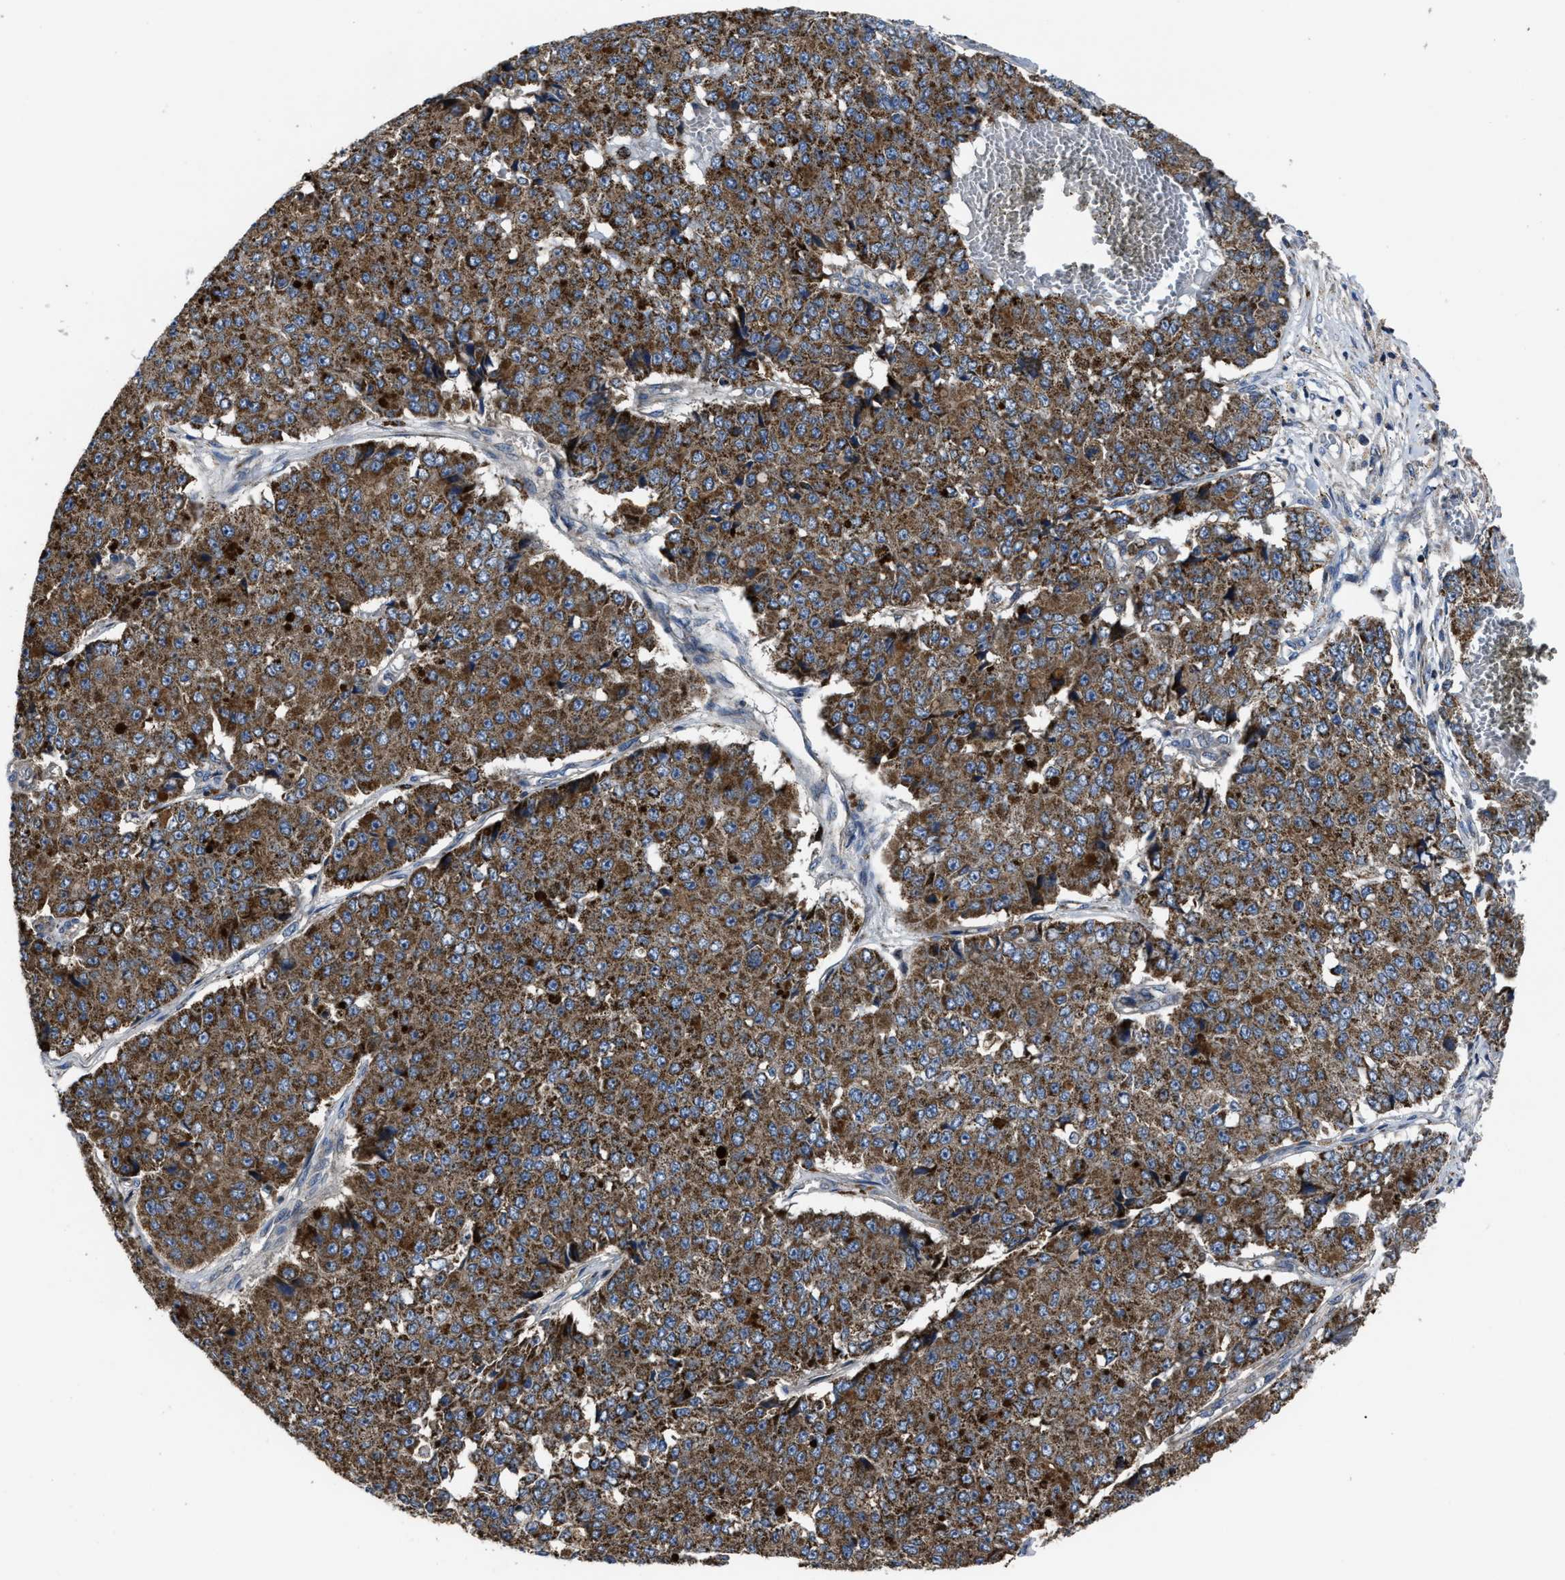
{"staining": {"intensity": "moderate", "quantity": ">75%", "location": "cytoplasmic/membranous"}, "tissue": "pancreatic cancer", "cell_type": "Tumor cells", "image_type": "cancer", "snomed": [{"axis": "morphology", "description": "Adenocarcinoma, NOS"}, {"axis": "topography", "description": "Pancreas"}], "caption": "Tumor cells exhibit moderate cytoplasmic/membranous staining in approximately >75% of cells in adenocarcinoma (pancreatic). (DAB (3,3'-diaminobenzidine) = brown stain, brightfield microscopy at high magnification).", "gene": "PASK", "patient": {"sex": "male", "age": 50}}